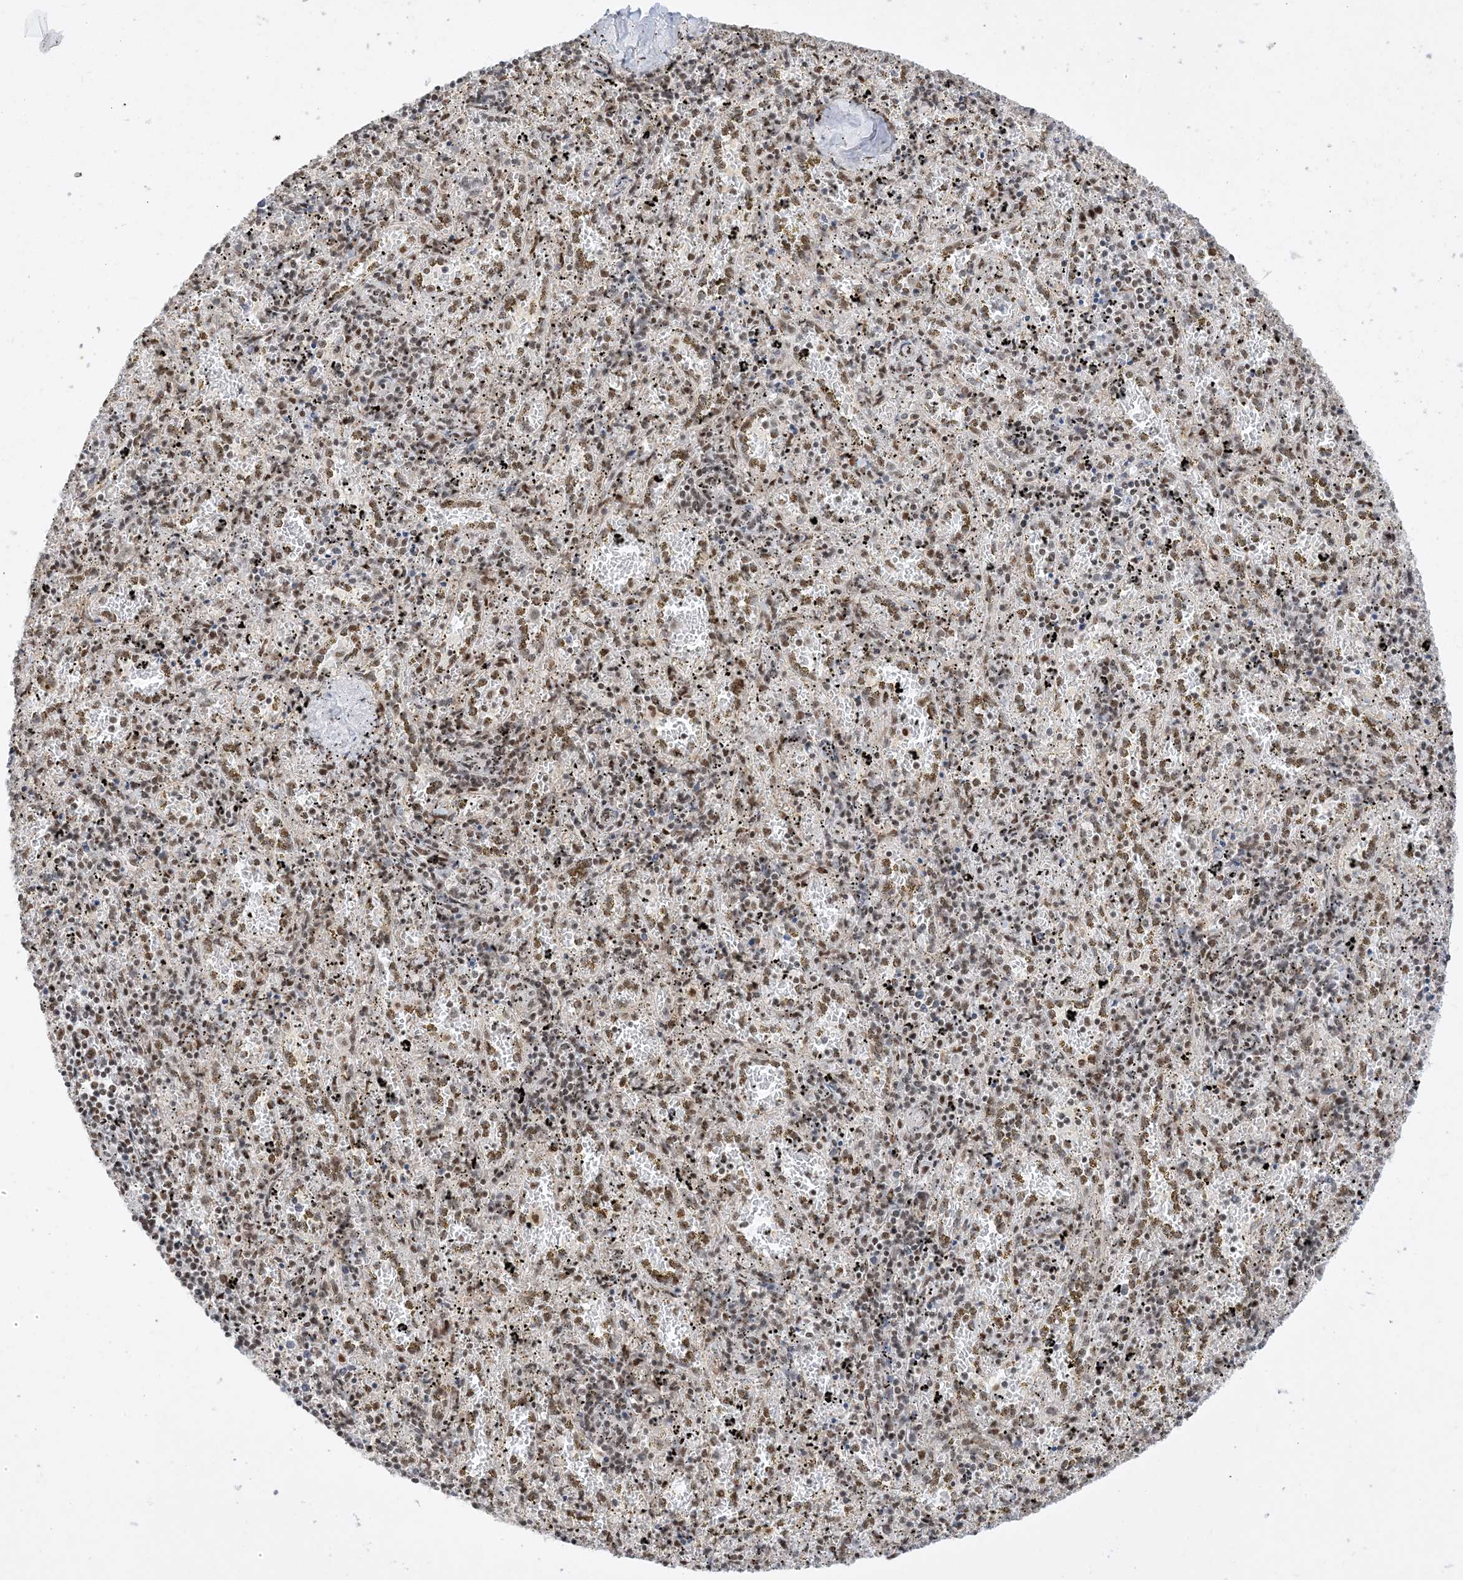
{"staining": {"intensity": "weak", "quantity": "25%-75%", "location": "nuclear"}, "tissue": "spleen", "cell_type": "Cells in red pulp", "image_type": "normal", "snomed": [{"axis": "morphology", "description": "Normal tissue, NOS"}, {"axis": "topography", "description": "Spleen"}], "caption": "High-power microscopy captured an immunohistochemistry (IHC) photomicrograph of benign spleen, revealing weak nuclear expression in approximately 25%-75% of cells in red pulp.", "gene": "SF3A3", "patient": {"sex": "male", "age": 11}}